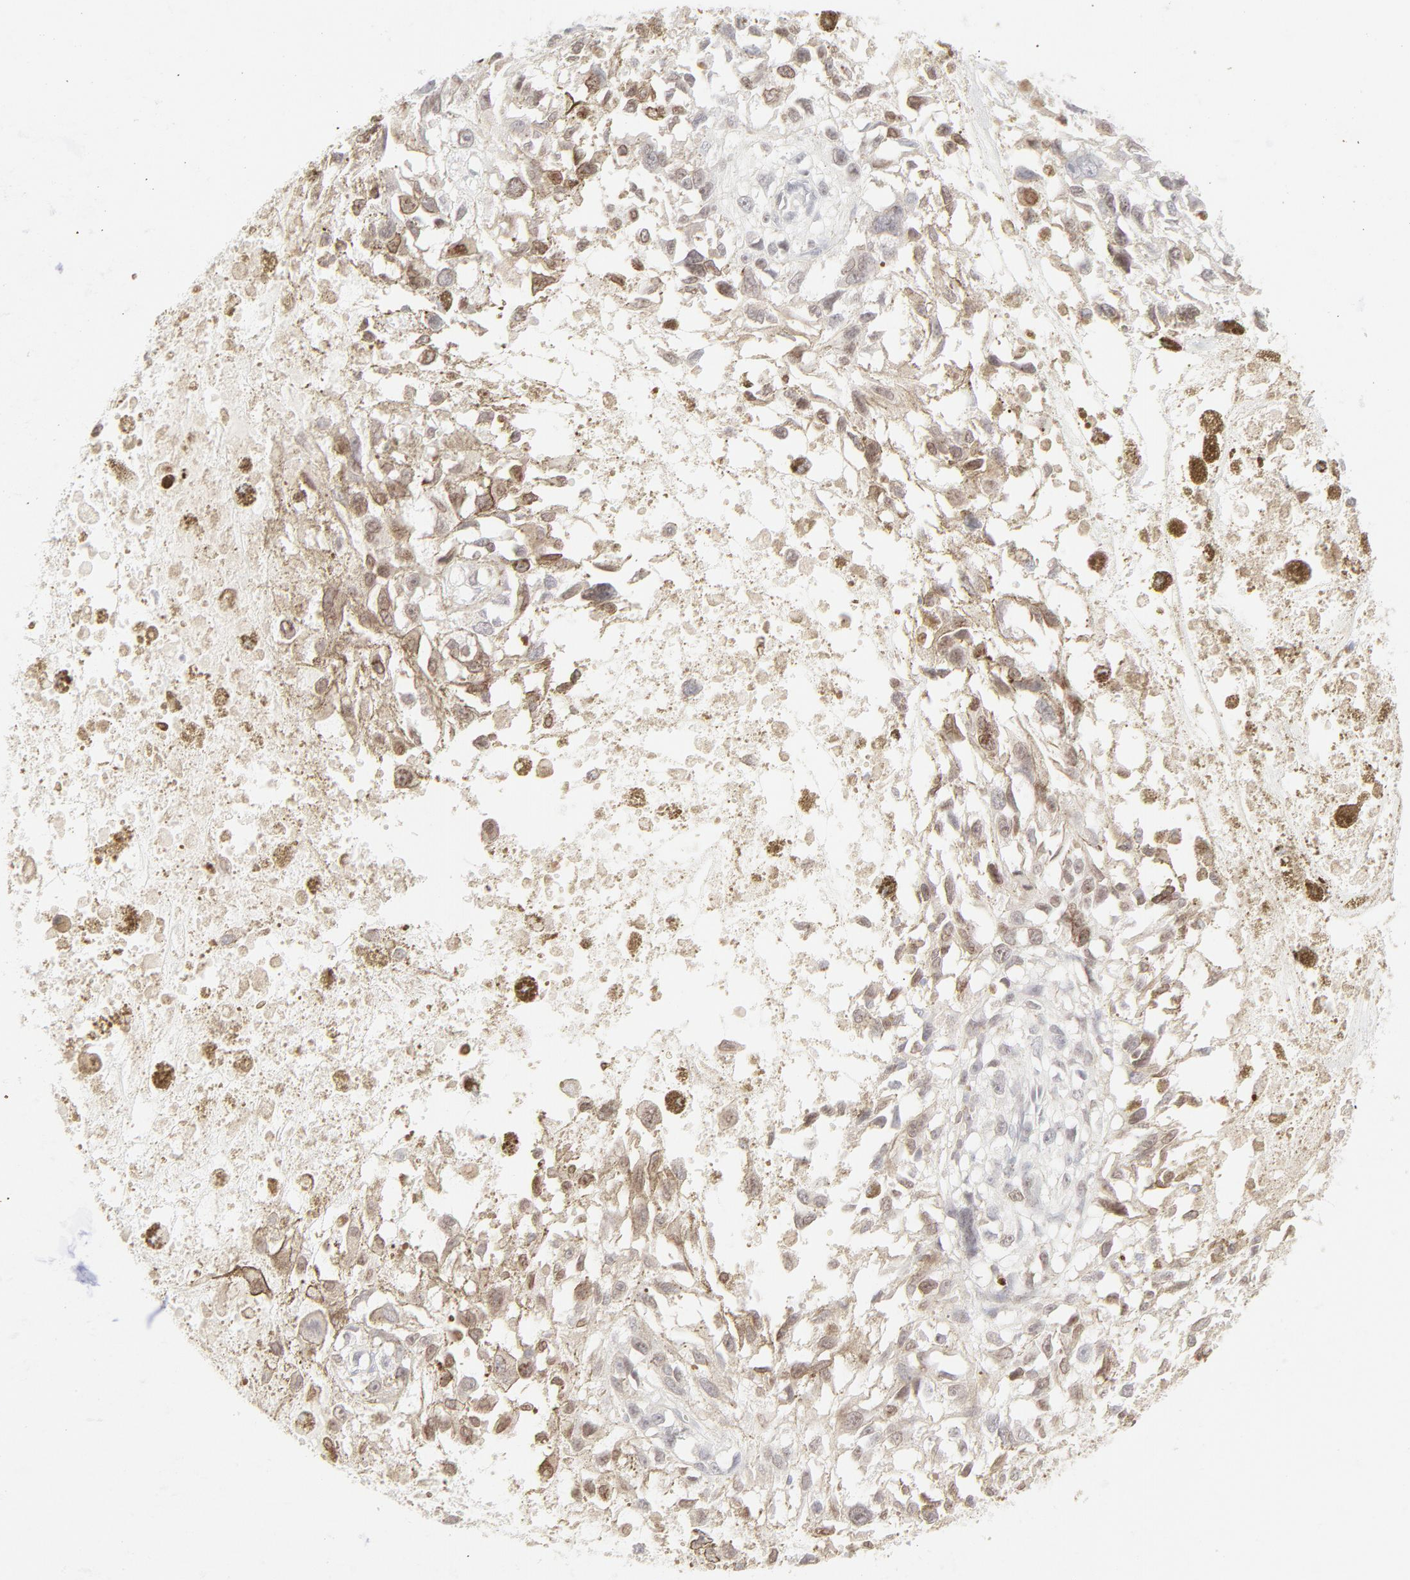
{"staining": {"intensity": "weak", "quantity": "<25%", "location": "cytoplasmic/membranous"}, "tissue": "melanoma", "cell_type": "Tumor cells", "image_type": "cancer", "snomed": [{"axis": "morphology", "description": "Malignant melanoma, Metastatic site"}, {"axis": "topography", "description": "Lymph node"}], "caption": "Image shows no significant protein expression in tumor cells of melanoma.", "gene": "PRKCB", "patient": {"sex": "male", "age": 59}}